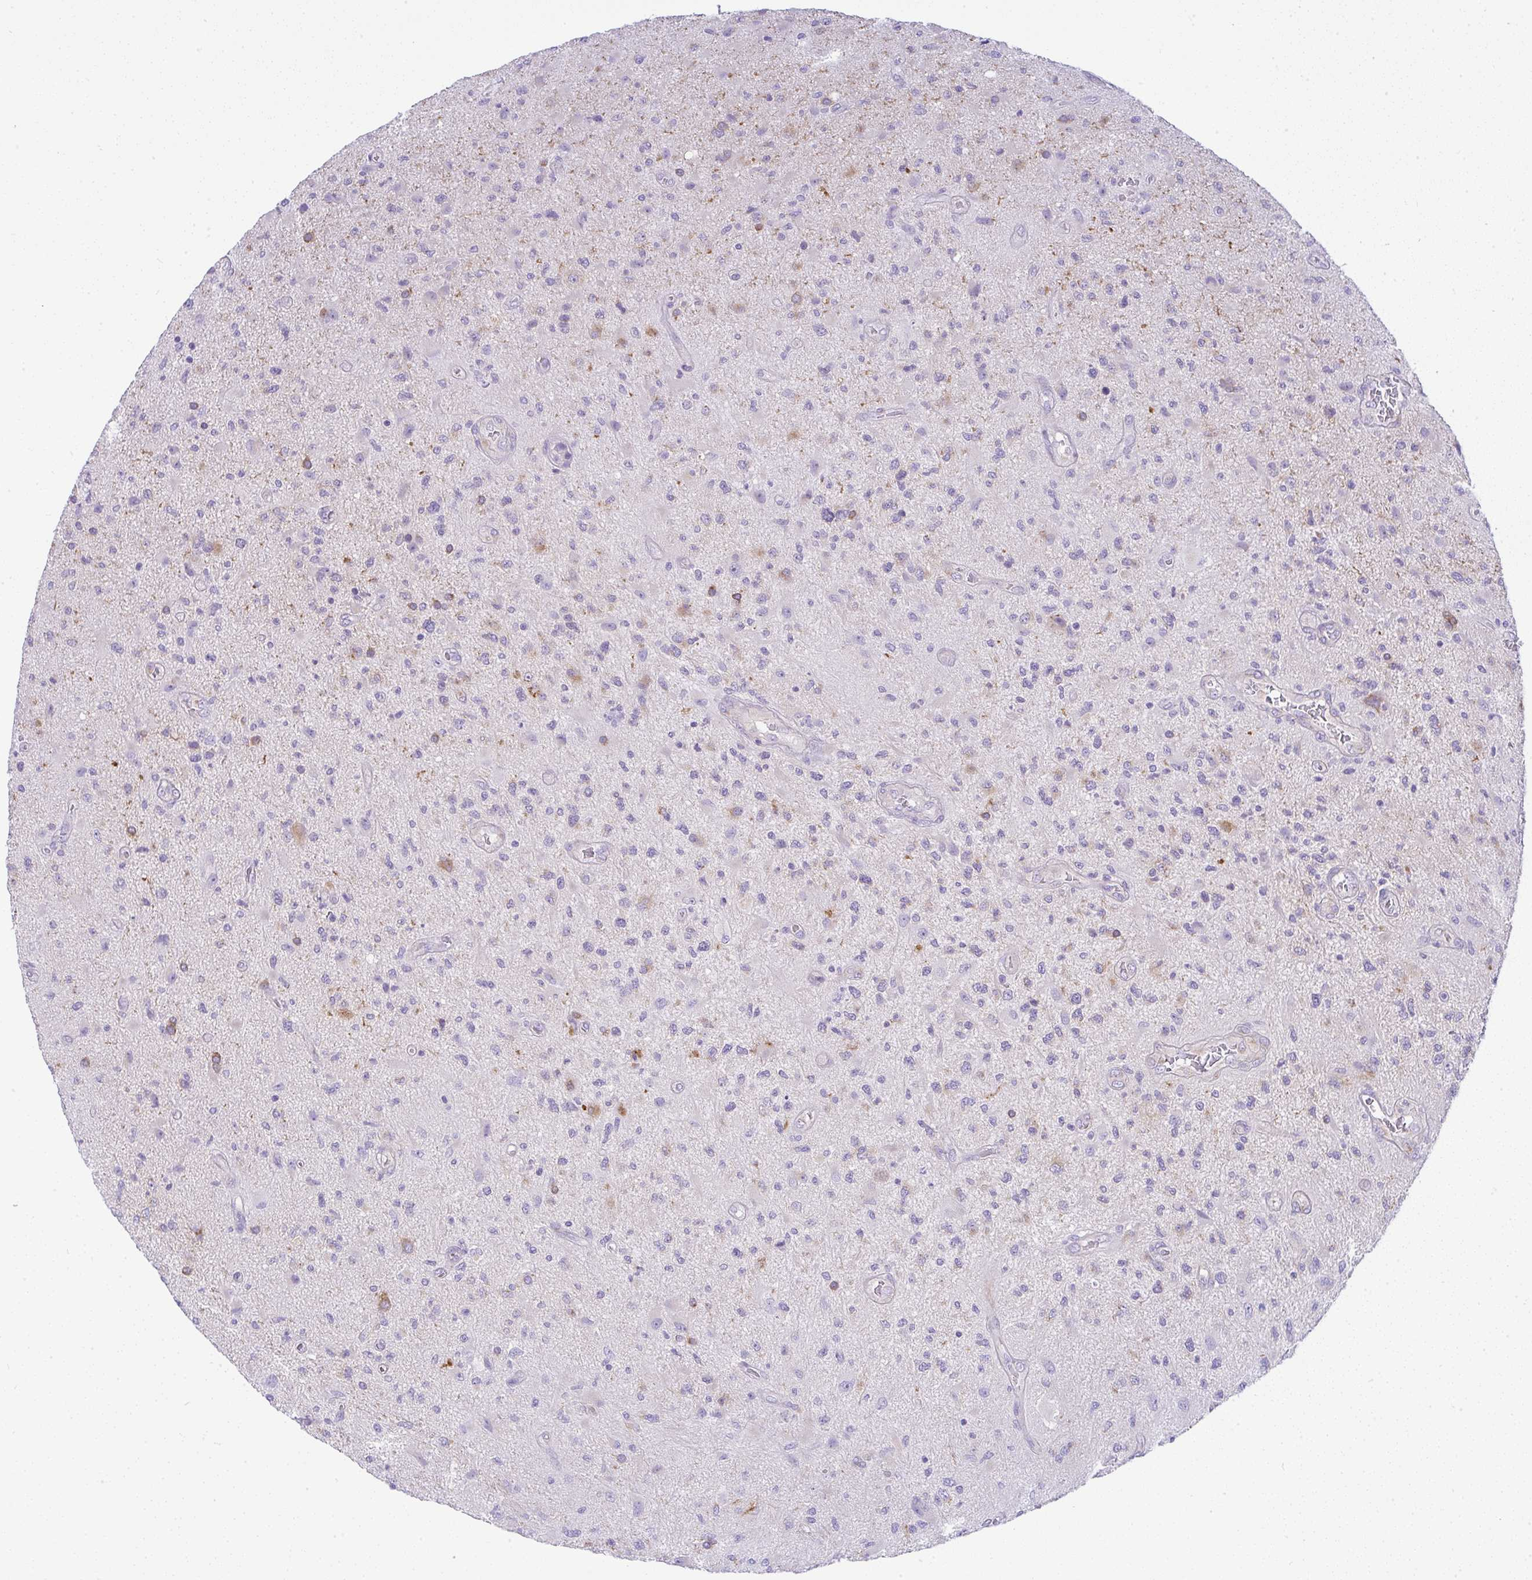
{"staining": {"intensity": "moderate", "quantity": "<25%", "location": "cytoplasmic/membranous"}, "tissue": "glioma", "cell_type": "Tumor cells", "image_type": "cancer", "snomed": [{"axis": "morphology", "description": "Glioma, malignant, High grade"}, {"axis": "topography", "description": "Brain"}], "caption": "IHC histopathology image of glioma stained for a protein (brown), which exhibits low levels of moderate cytoplasmic/membranous expression in about <25% of tumor cells.", "gene": "FAM177A1", "patient": {"sex": "male", "age": 67}}